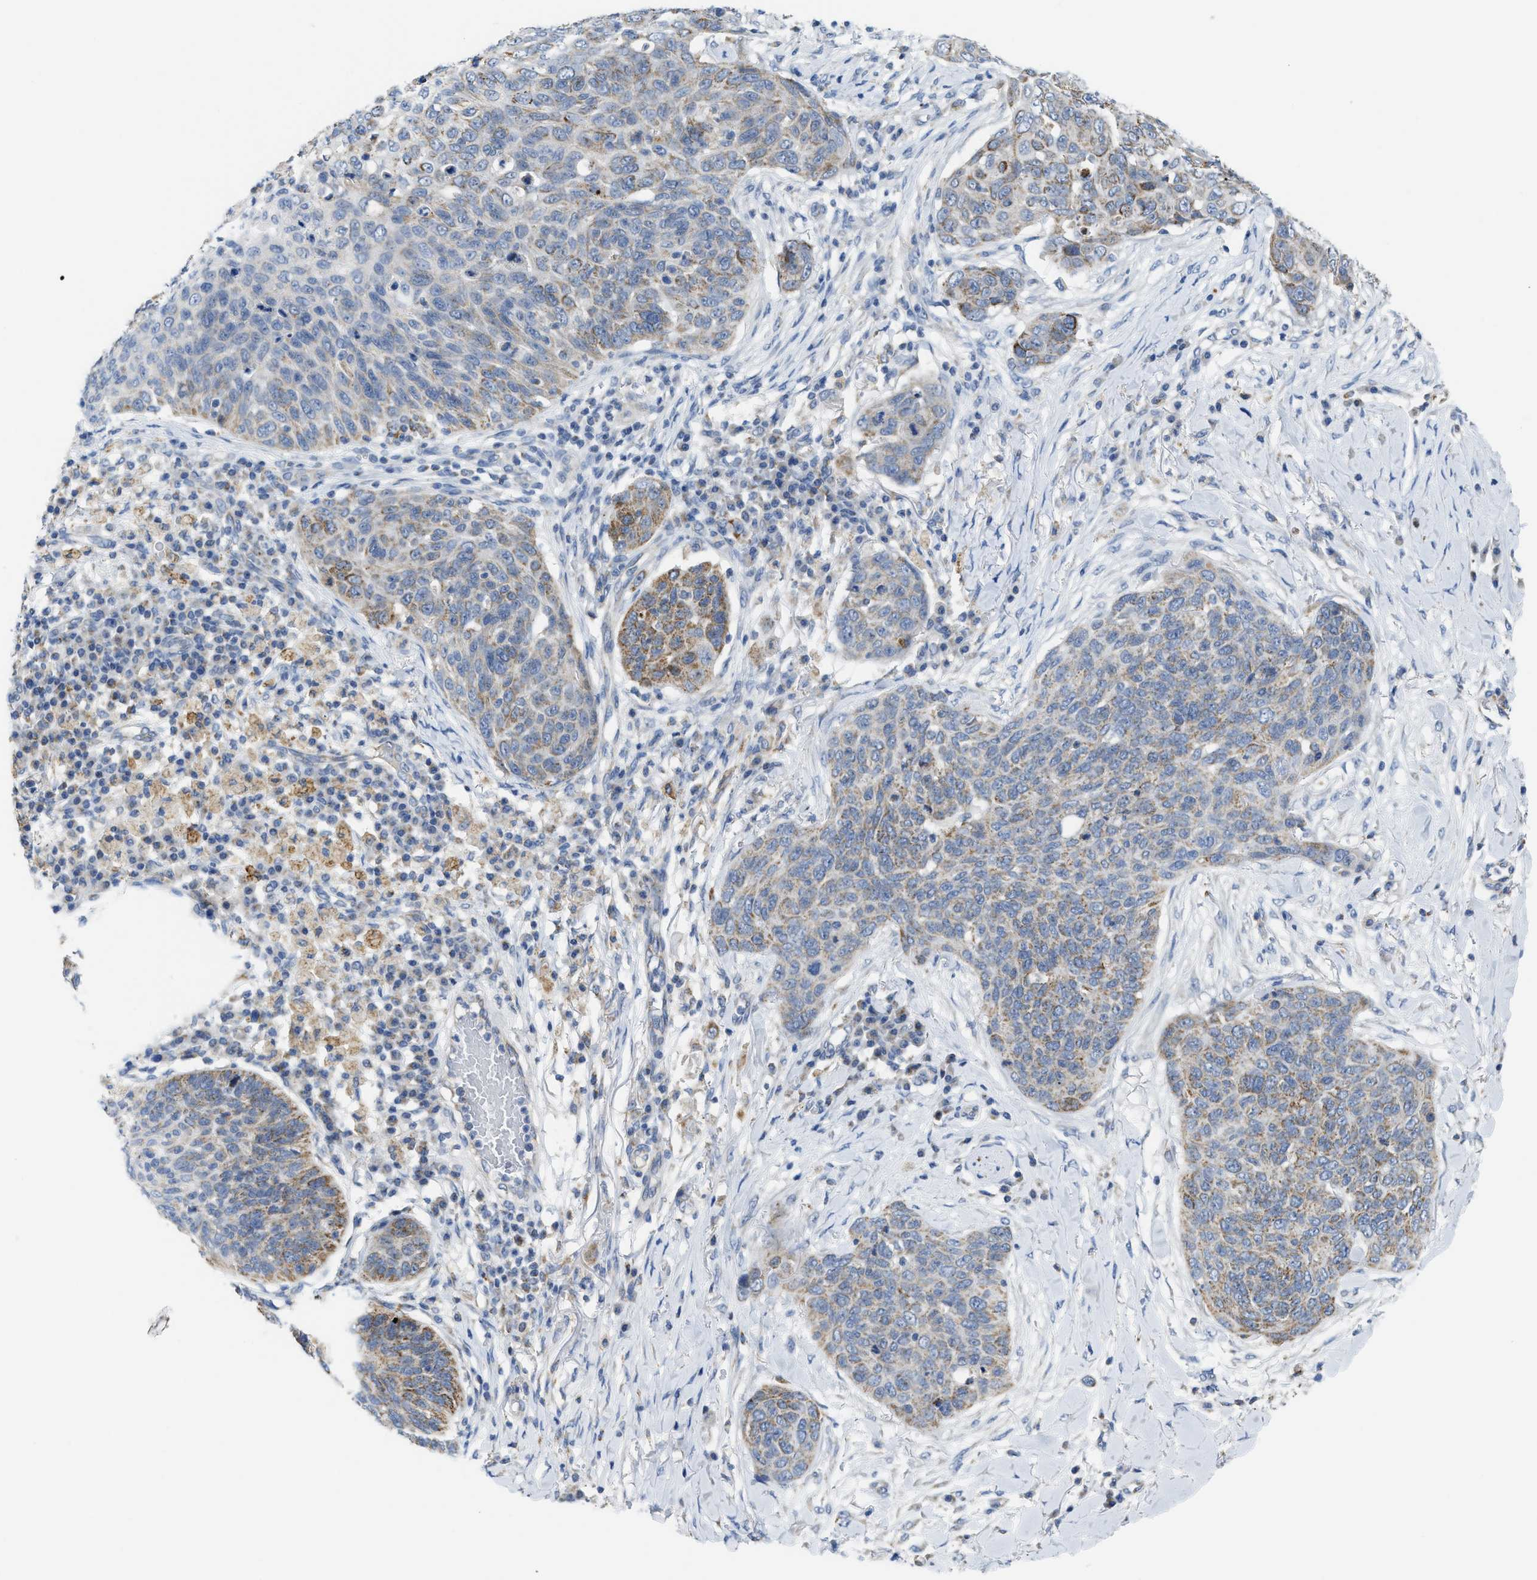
{"staining": {"intensity": "strong", "quantity": "25%-75%", "location": "cytoplasmic/membranous"}, "tissue": "skin cancer", "cell_type": "Tumor cells", "image_type": "cancer", "snomed": [{"axis": "morphology", "description": "Squamous cell carcinoma in situ, NOS"}, {"axis": "morphology", "description": "Squamous cell carcinoma, NOS"}, {"axis": "topography", "description": "Skin"}], "caption": "Protein staining shows strong cytoplasmic/membranous positivity in about 25%-75% of tumor cells in skin cancer (squamous cell carcinoma).", "gene": "GATD3", "patient": {"sex": "male", "age": 93}}